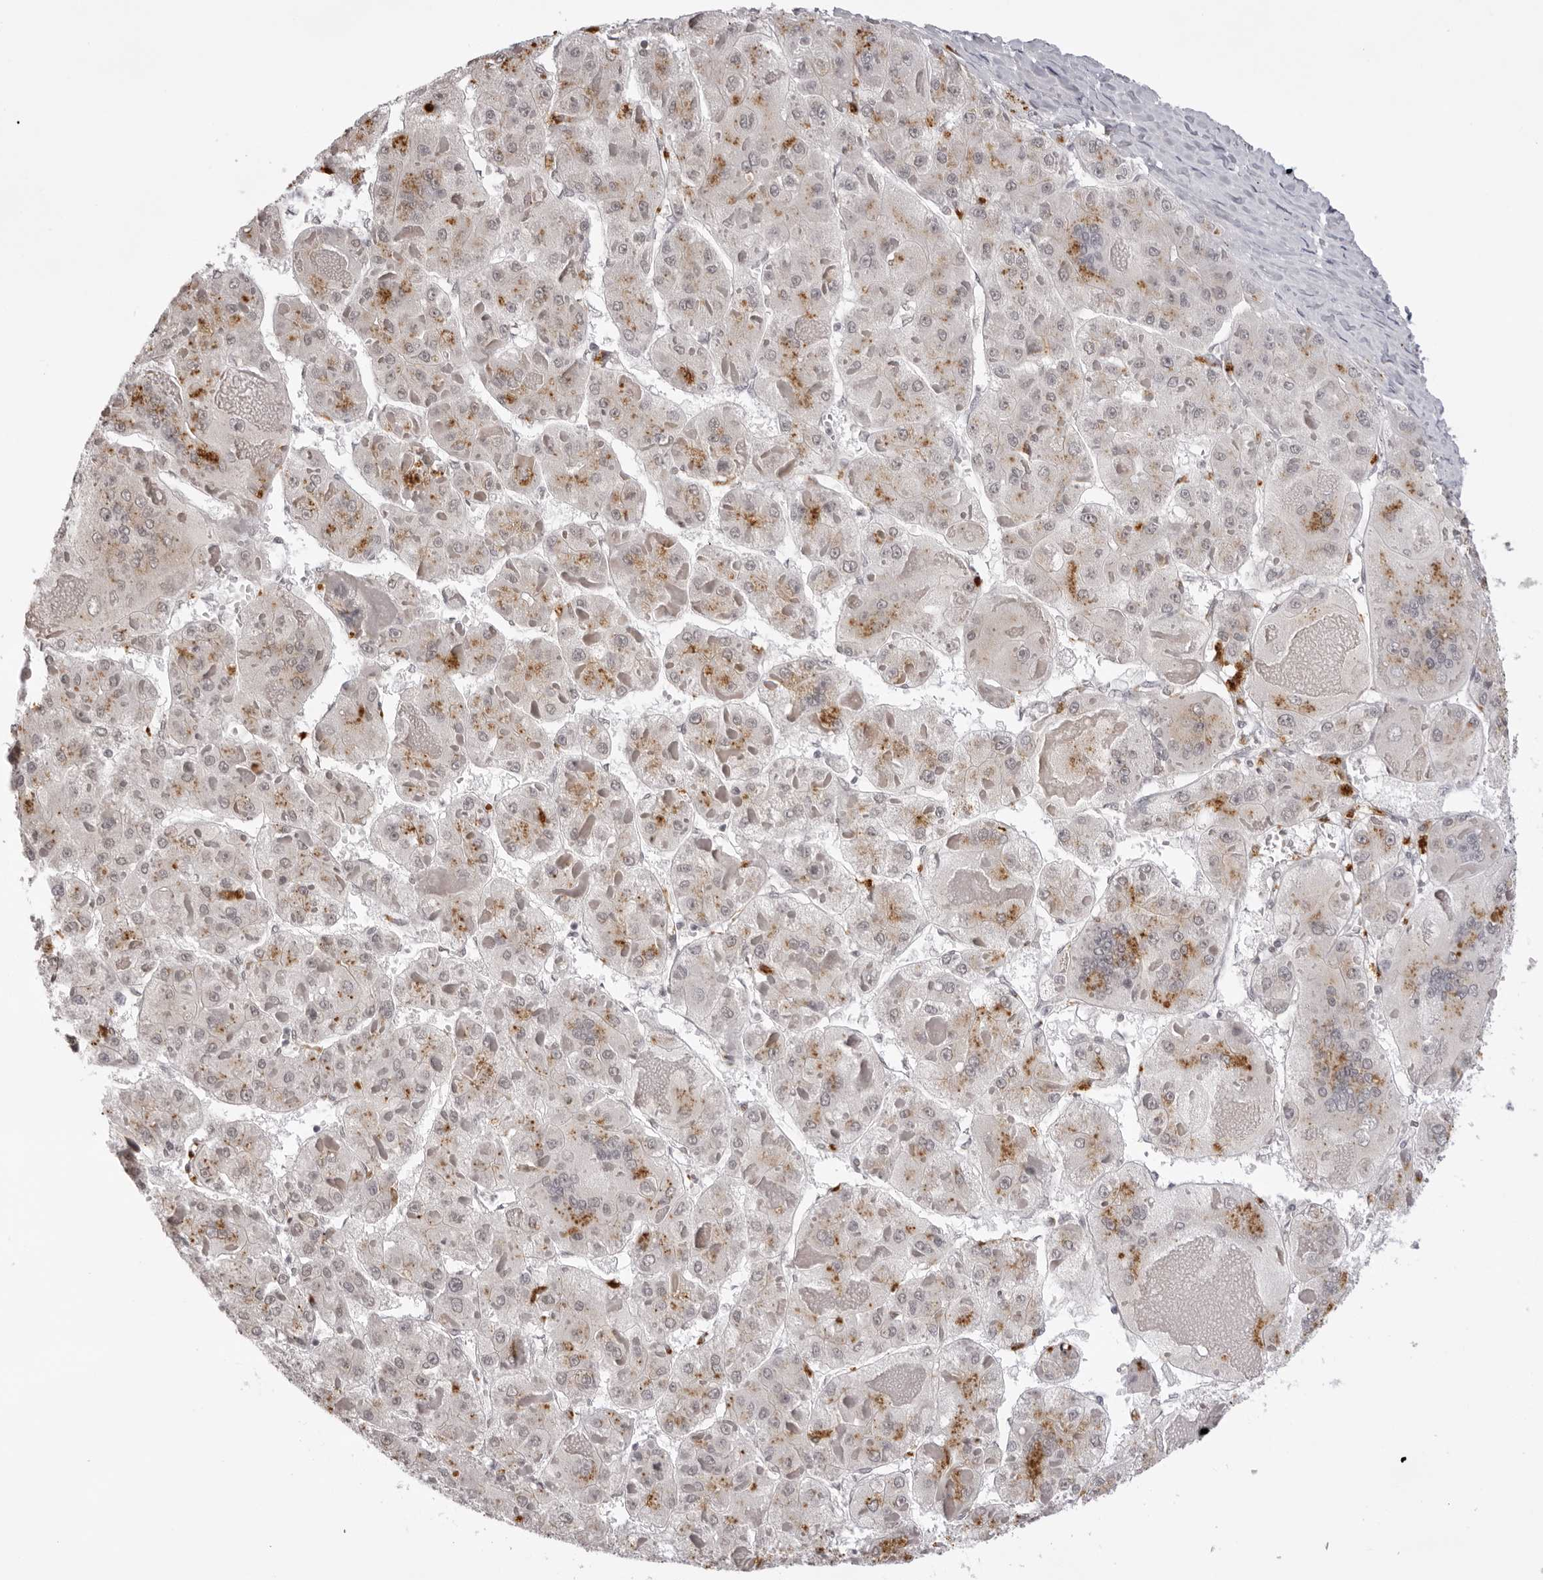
{"staining": {"intensity": "moderate", "quantity": "<25%", "location": "cytoplasmic/membranous"}, "tissue": "liver cancer", "cell_type": "Tumor cells", "image_type": "cancer", "snomed": [{"axis": "morphology", "description": "Carcinoma, Hepatocellular, NOS"}, {"axis": "topography", "description": "Liver"}], "caption": "Brown immunohistochemical staining in hepatocellular carcinoma (liver) shows moderate cytoplasmic/membranous expression in approximately <25% of tumor cells.", "gene": "NTM", "patient": {"sex": "female", "age": 73}}